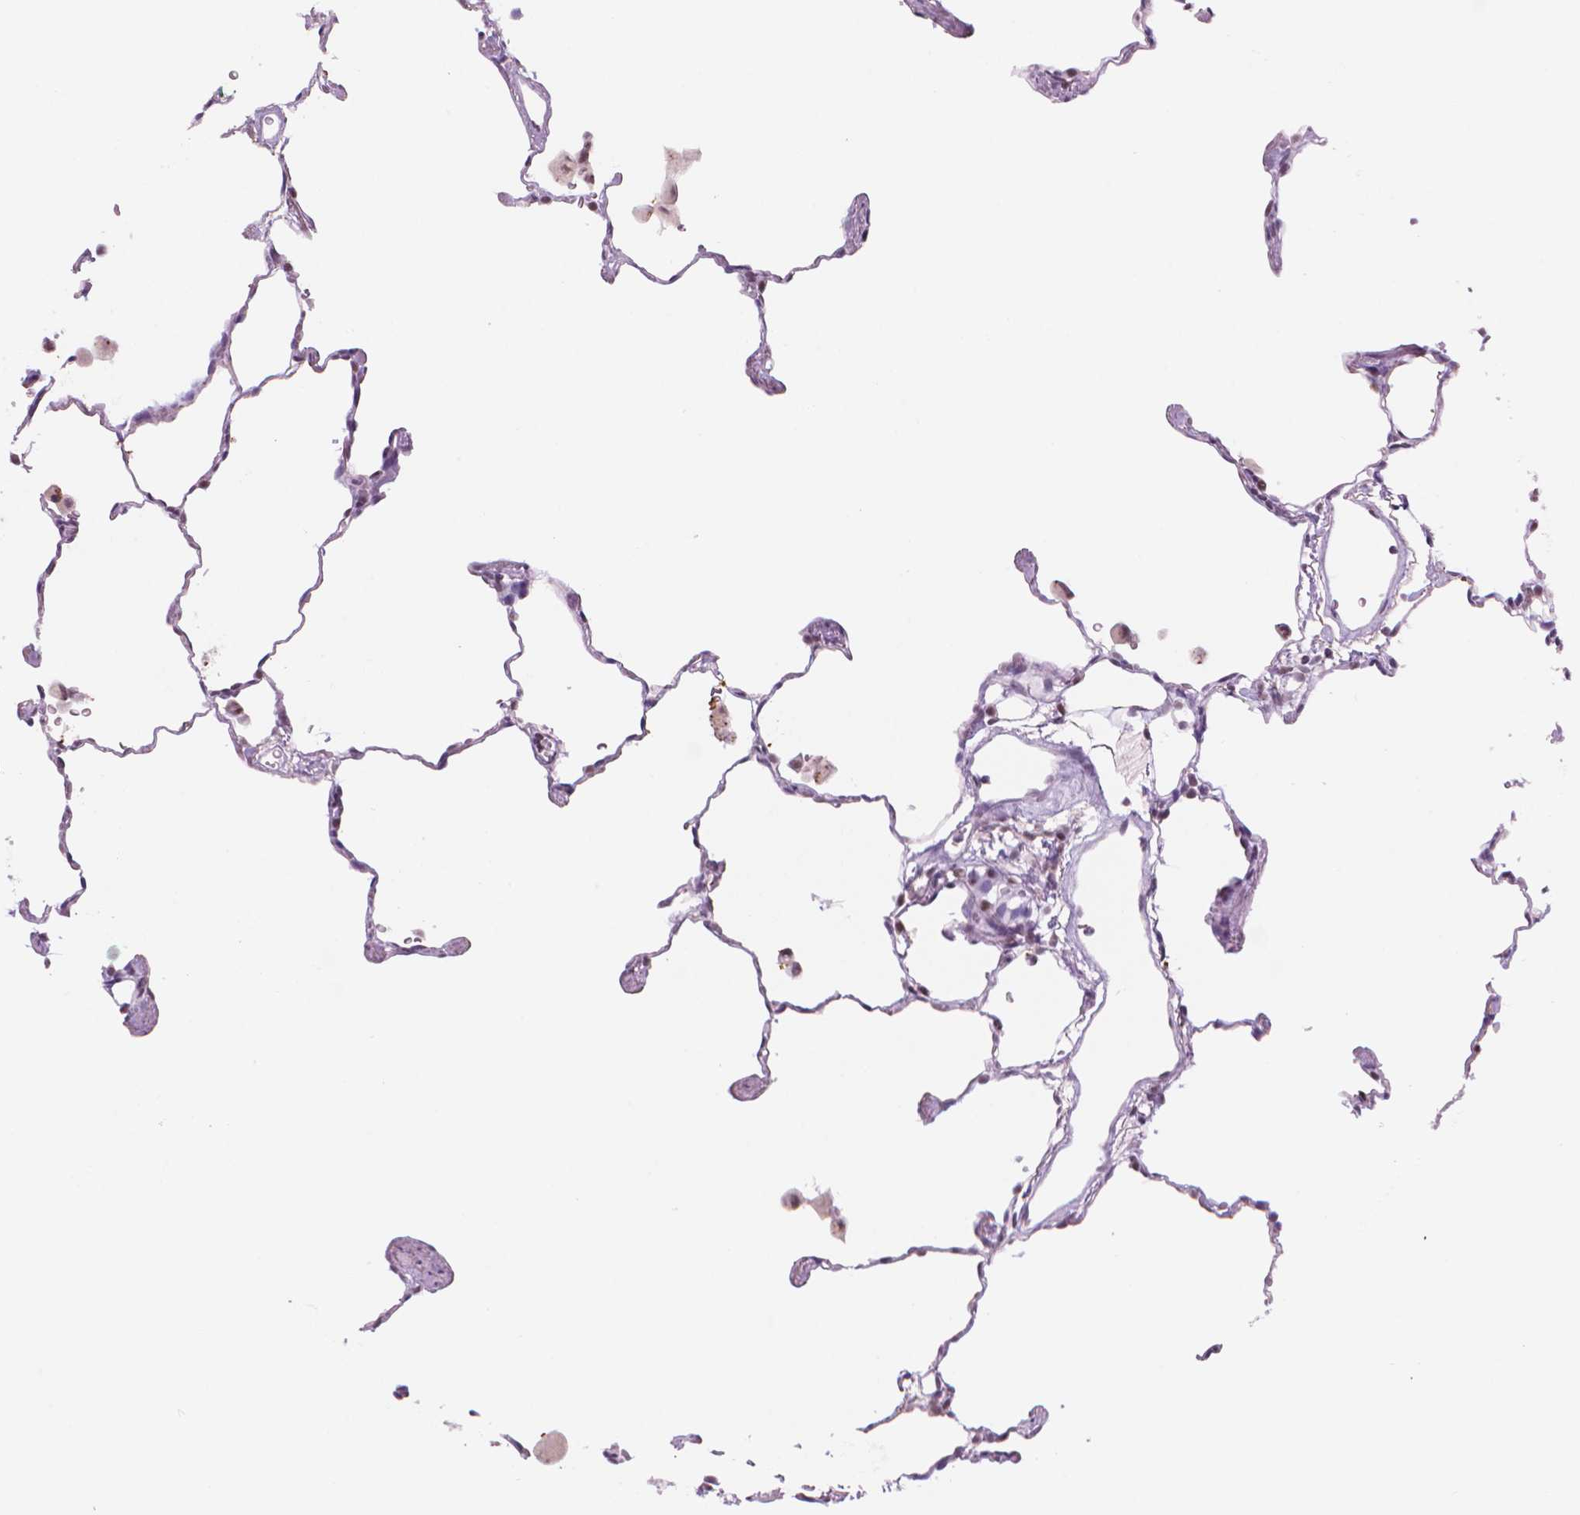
{"staining": {"intensity": "negative", "quantity": "none", "location": "none"}, "tissue": "lung", "cell_type": "Alveolar cells", "image_type": "normal", "snomed": [{"axis": "morphology", "description": "Normal tissue, NOS"}, {"axis": "topography", "description": "Lung"}], "caption": "Immunohistochemical staining of normal lung exhibits no significant staining in alveolar cells. (DAB (3,3'-diaminobenzidine) IHC visualized using brightfield microscopy, high magnification).", "gene": "POLR3D", "patient": {"sex": "female", "age": 47}}